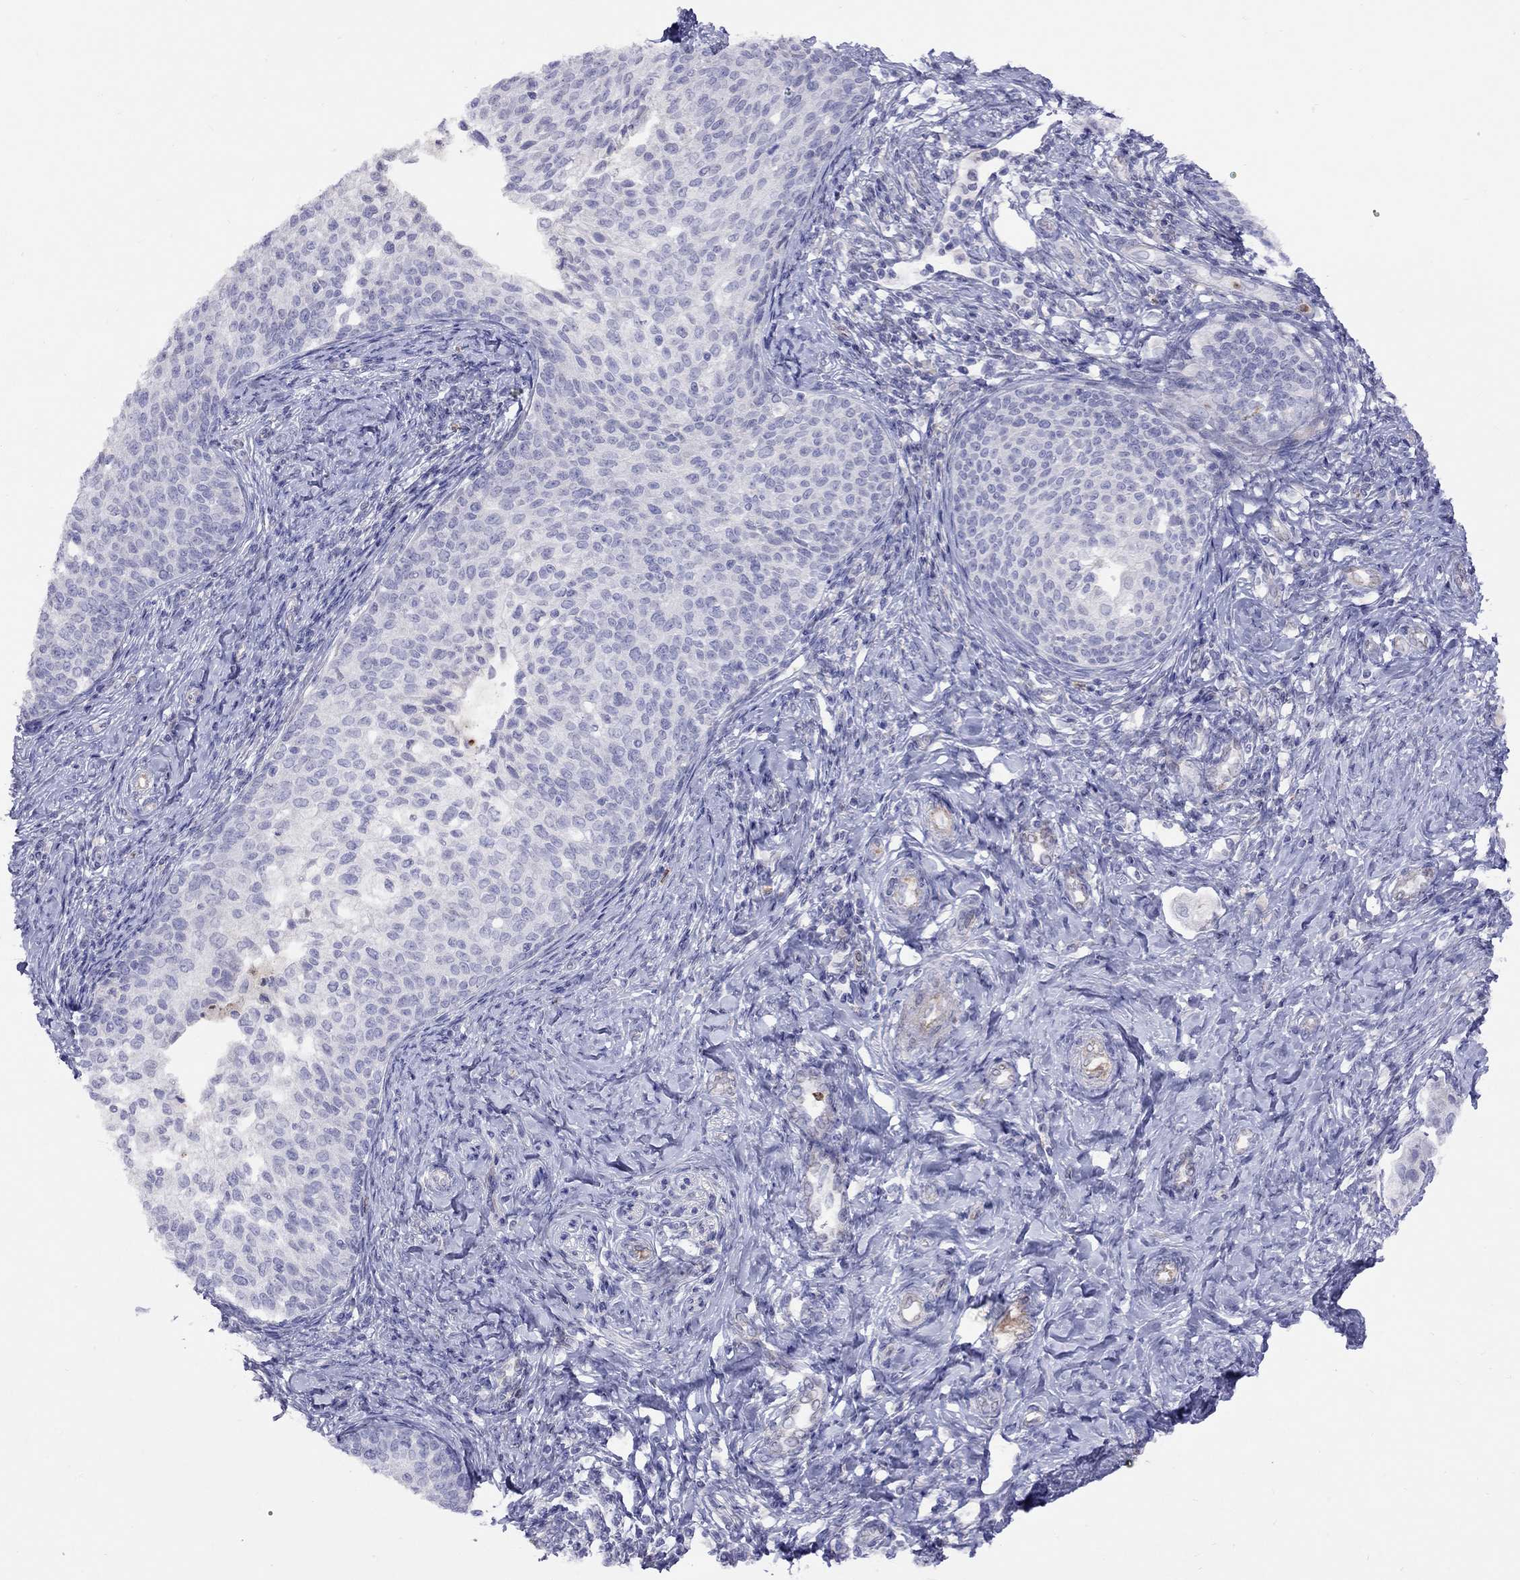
{"staining": {"intensity": "negative", "quantity": "none", "location": "none"}, "tissue": "cervical cancer", "cell_type": "Tumor cells", "image_type": "cancer", "snomed": [{"axis": "morphology", "description": "Squamous cell carcinoma, NOS"}, {"axis": "topography", "description": "Cervix"}], "caption": "High power microscopy image of an immunohistochemistry photomicrograph of cervical squamous cell carcinoma, revealing no significant staining in tumor cells.", "gene": "SPINT4", "patient": {"sex": "female", "age": 51}}